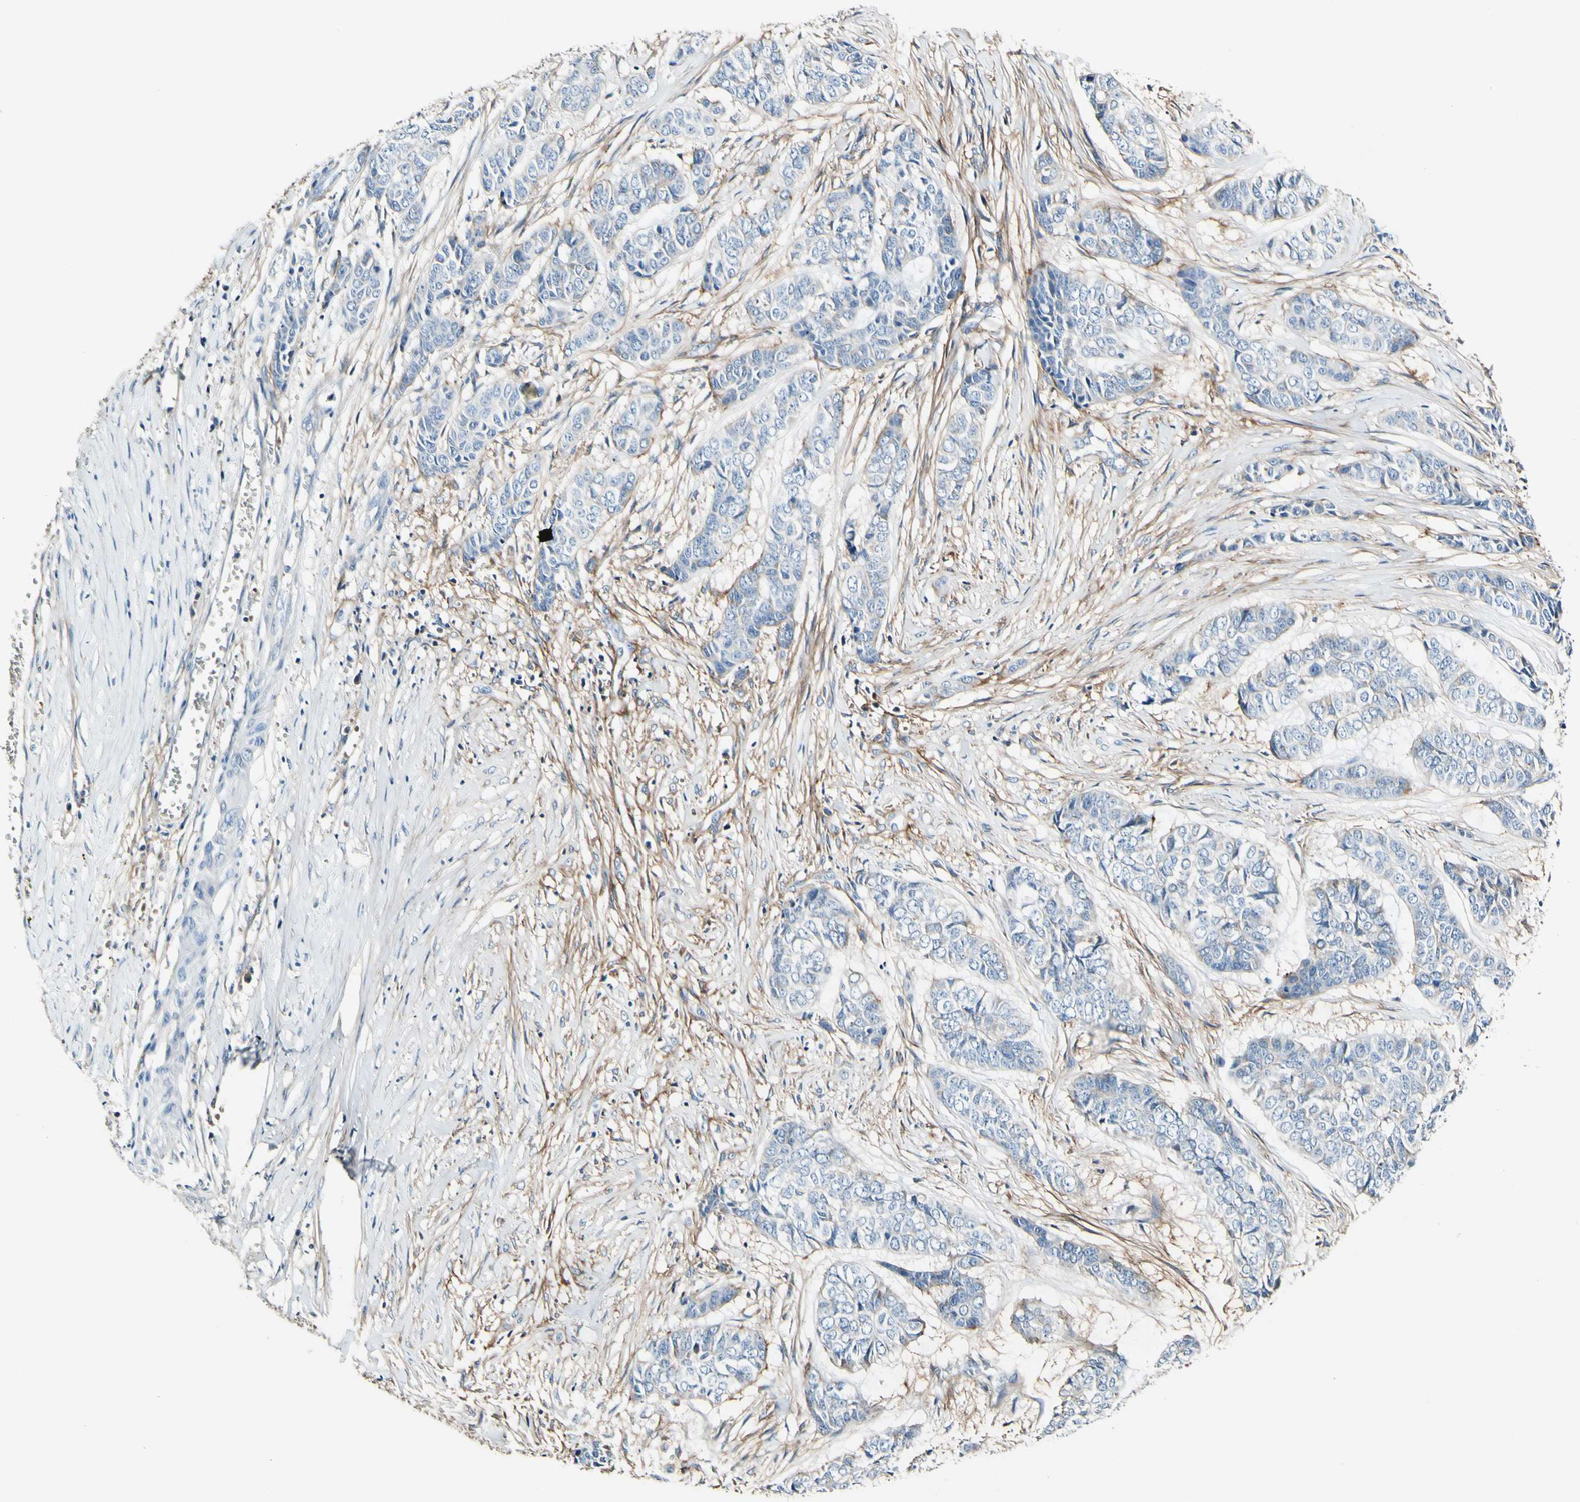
{"staining": {"intensity": "negative", "quantity": "none", "location": "none"}, "tissue": "skin cancer", "cell_type": "Tumor cells", "image_type": "cancer", "snomed": [{"axis": "morphology", "description": "Basal cell carcinoma"}, {"axis": "topography", "description": "Skin"}], "caption": "Tumor cells are negative for brown protein staining in skin basal cell carcinoma.", "gene": "COL6A3", "patient": {"sex": "female", "age": 64}}